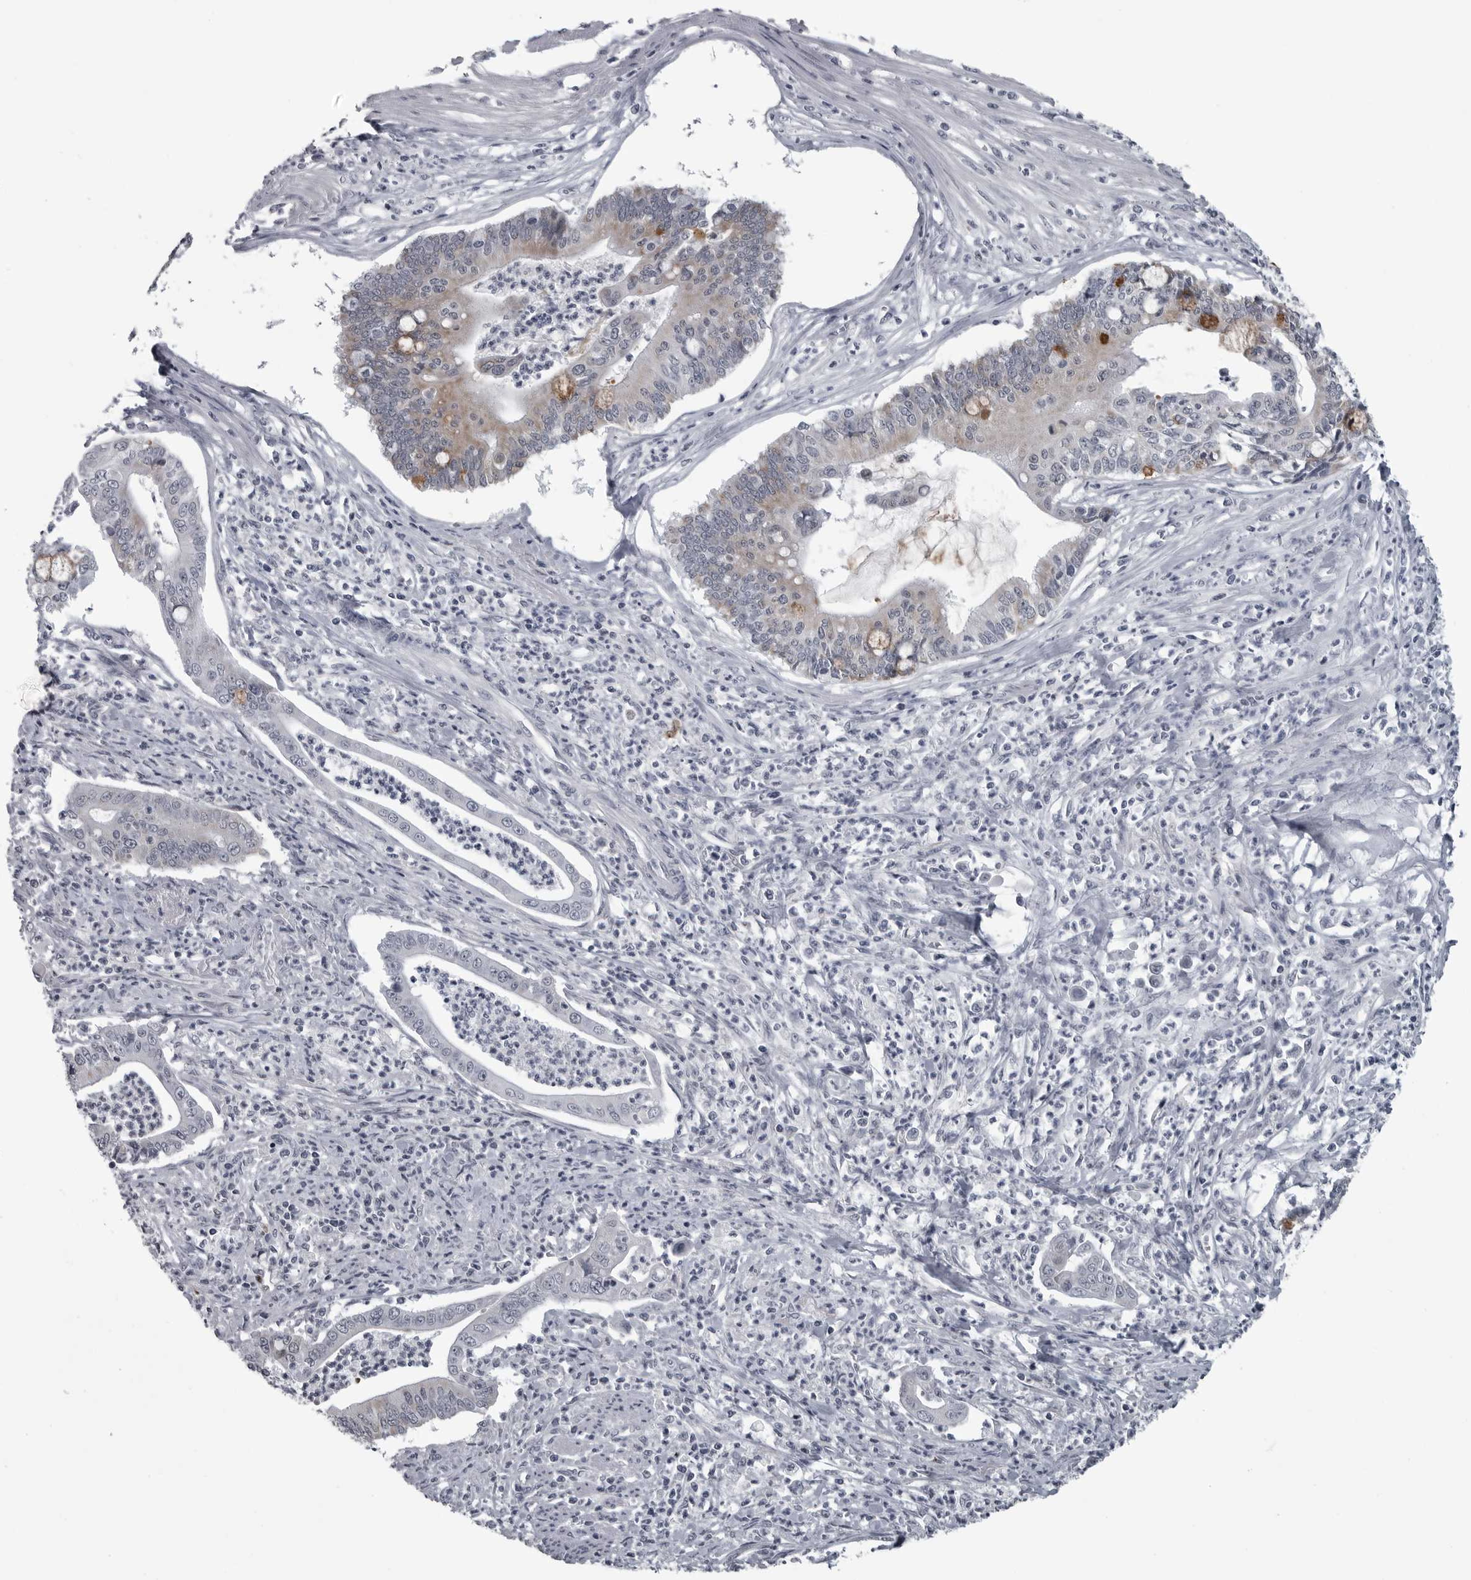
{"staining": {"intensity": "moderate", "quantity": "<25%", "location": "cytoplasmic/membranous"}, "tissue": "pancreatic cancer", "cell_type": "Tumor cells", "image_type": "cancer", "snomed": [{"axis": "morphology", "description": "Adenocarcinoma, NOS"}, {"axis": "topography", "description": "Pancreas"}], "caption": "Pancreatic adenocarcinoma was stained to show a protein in brown. There is low levels of moderate cytoplasmic/membranous staining in approximately <25% of tumor cells.", "gene": "LYSMD1", "patient": {"sex": "male", "age": 69}}